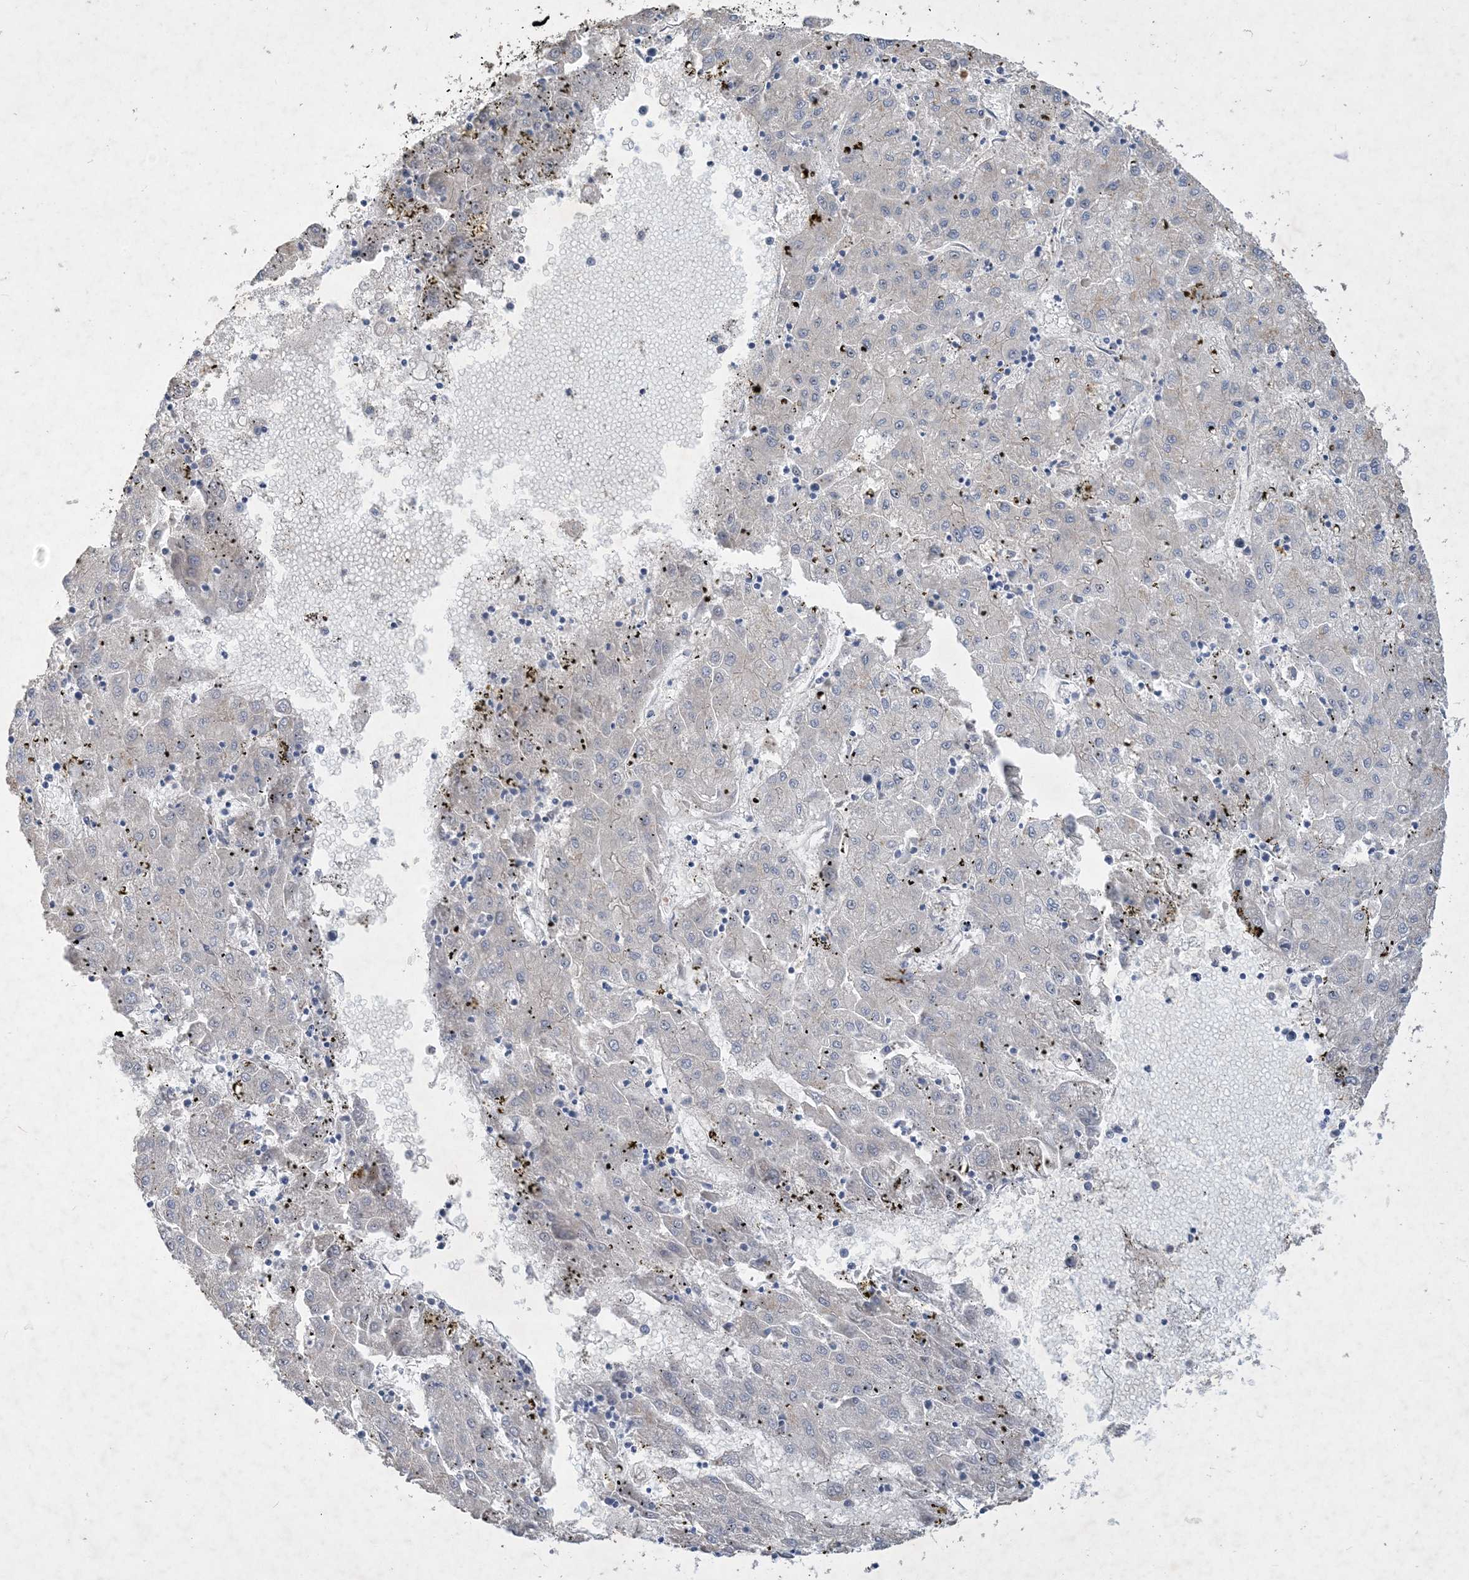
{"staining": {"intensity": "negative", "quantity": "none", "location": "none"}, "tissue": "liver cancer", "cell_type": "Tumor cells", "image_type": "cancer", "snomed": [{"axis": "morphology", "description": "Carcinoma, Hepatocellular, NOS"}, {"axis": "topography", "description": "Liver"}], "caption": "This is an immunohistochemistry image of human hepatocellular carcinoma (liver). There is no expression in tumor cells.", "gene": "FEZ2", "patient": {"sex": "male", "age": 72}}